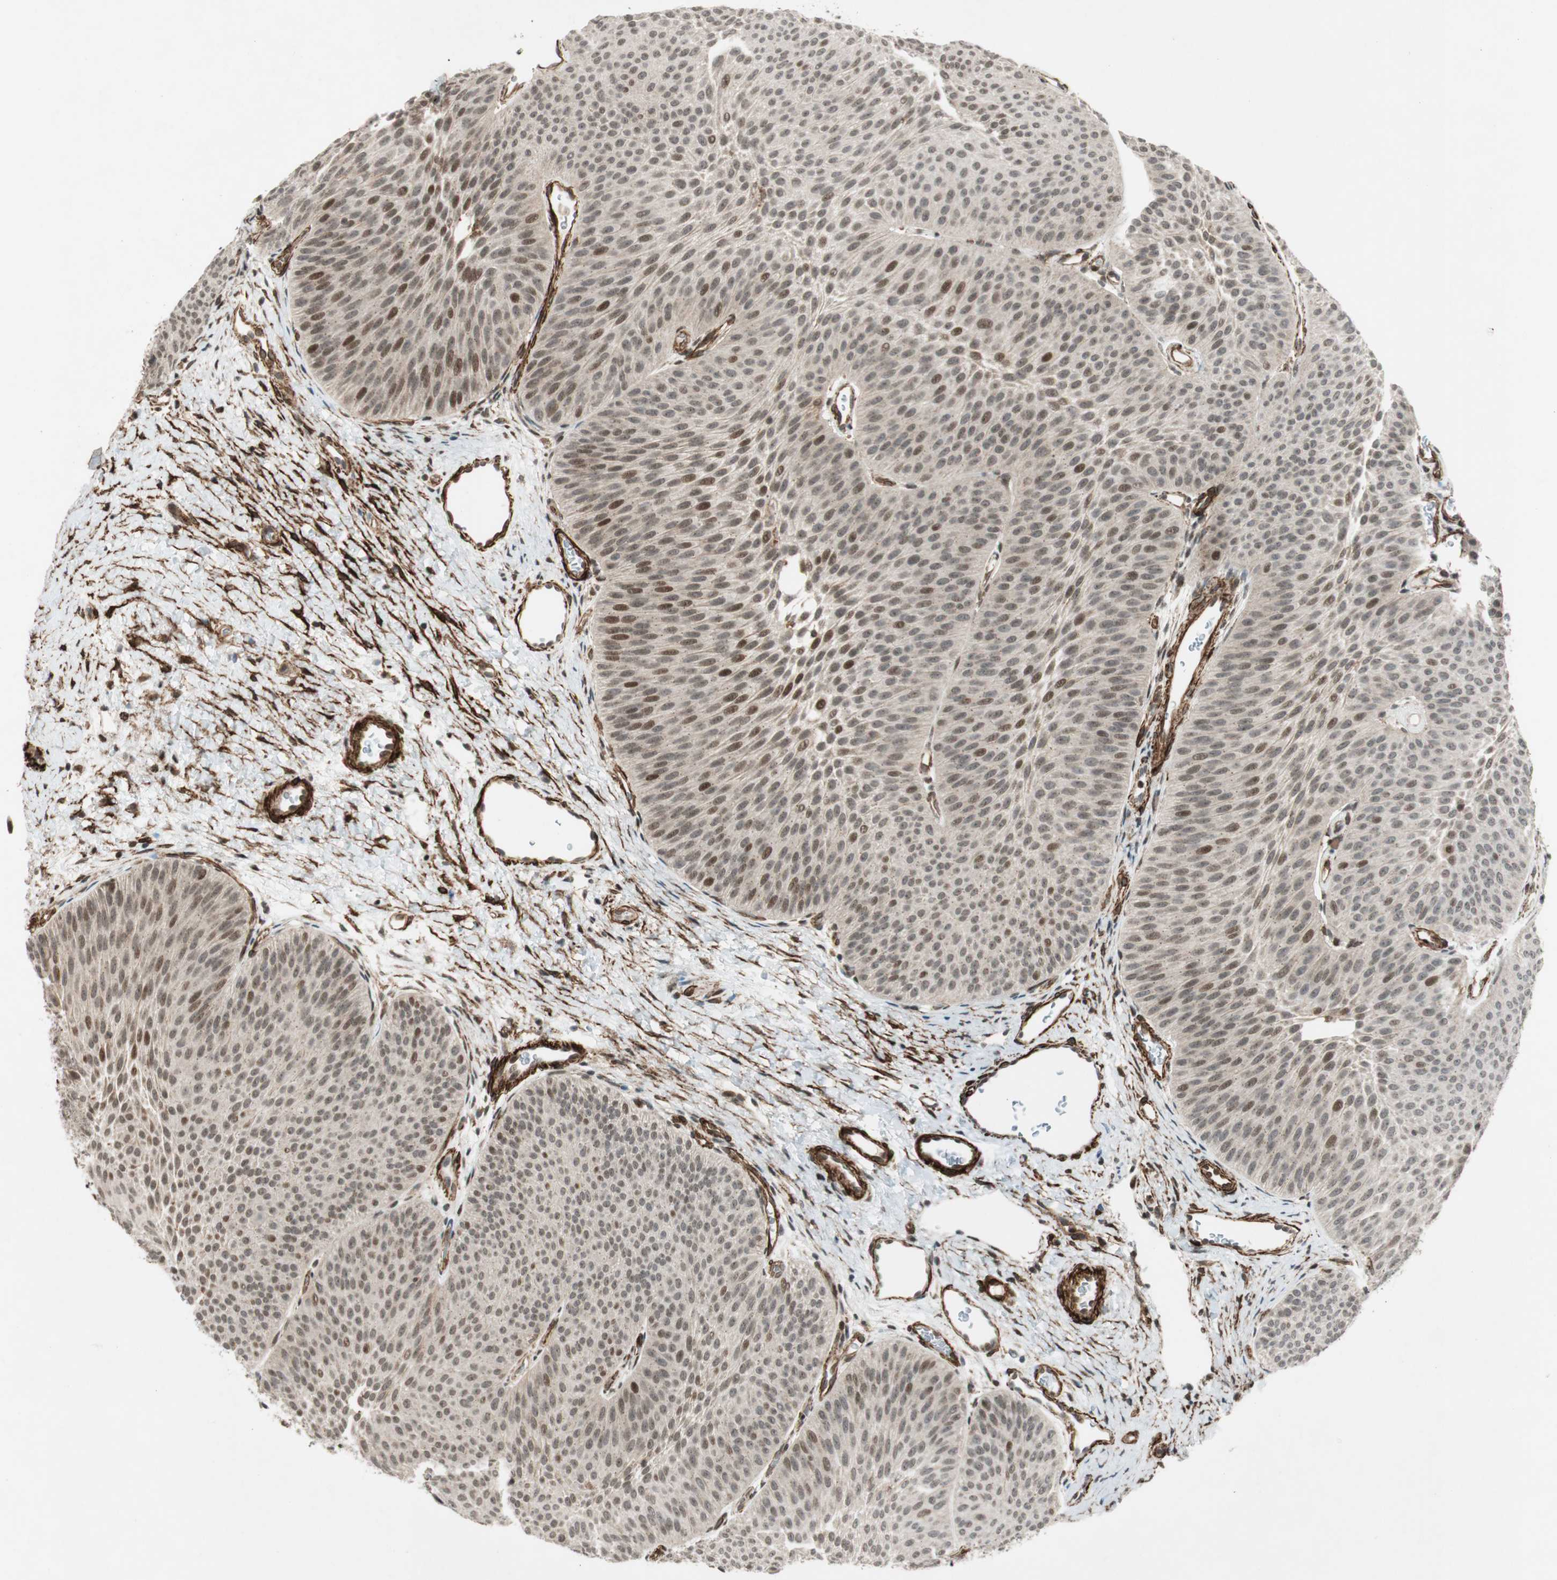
{"staining": {"intensity": "moderate", "quantity": ">75%", "location": "nuclear"}, "tissue": "urothelial cancer", "cell_type": "Tumor cells", "image_type": "cancer", "snomed": [{"axis": "morphology", "description": "Urothelial carcinoma, Low grade"}, {"axis": "topography", "description": "Urinary bladder"}], "caption": "Immunohistochemistry staining of low-grade urothelial carcinoma, which reveals medium levels of moderate nuclear staining in about >75% of tumor cells indicating moderate nuclear protein staining. The staining was performed using DAB (3,3'-diaminobenzidine) (brown) for protein detection and nuclei were counterstained in hematoxylin (blue).", "gene": "CDK19", "patient": {"sex": "female", "age": 60}}